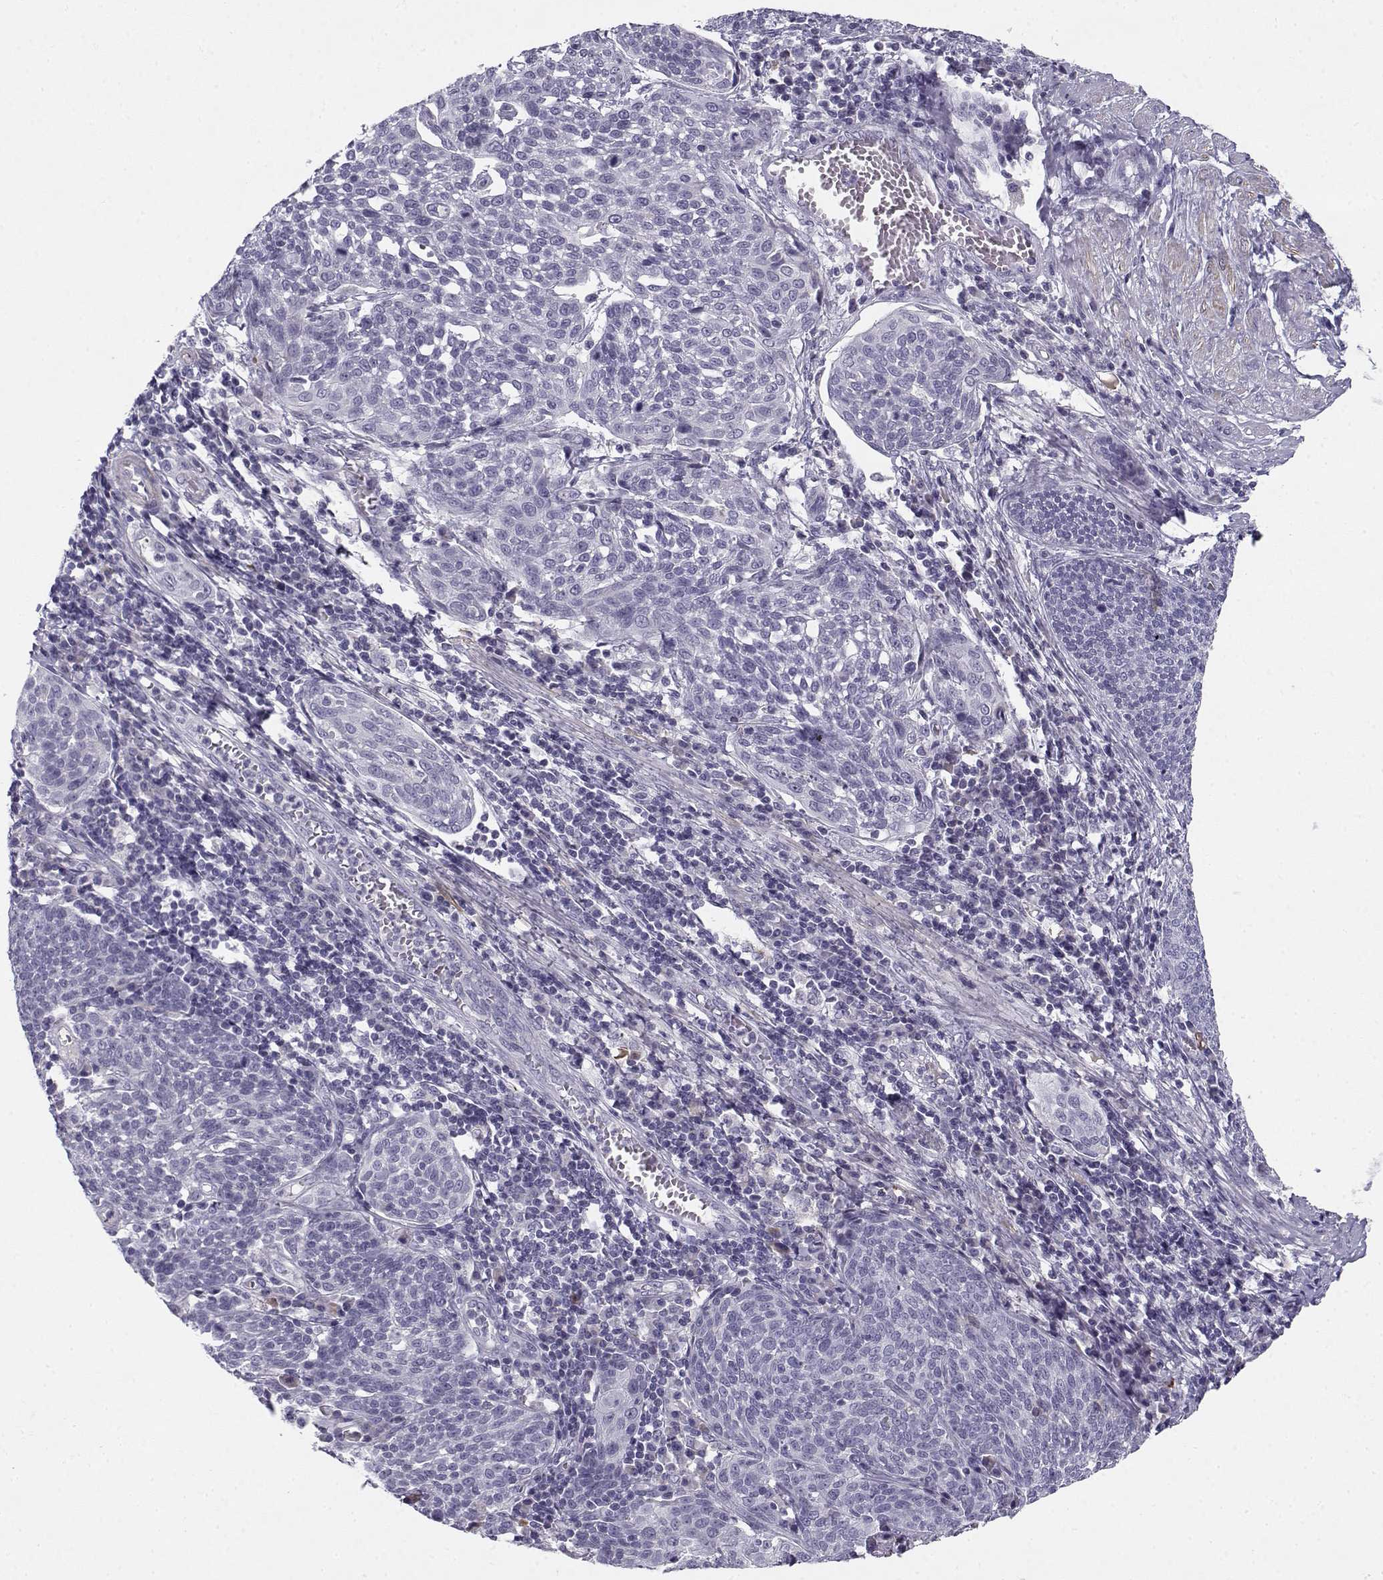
{"staining": {"intensity": "negative", "quantity": "none", "location": "none"}, "tissue": "cervical cancer", "cell_type": "Tumor cells", "image_type": "cancer", "snomed": [{"axis": "morphology", "description": "Squamous cell carcinoma, NOS"}, {"axis": "topography", "description": "Cervix"}], "caption": "There is no significant staining in tumor cells of squamous cell carcinoma (cervical). (DAB immunohistochemistry (IHC) with hematoxylin counter stain).", "gene": "CREB3L3", "patient": {"sex": "female", "age": 34}}